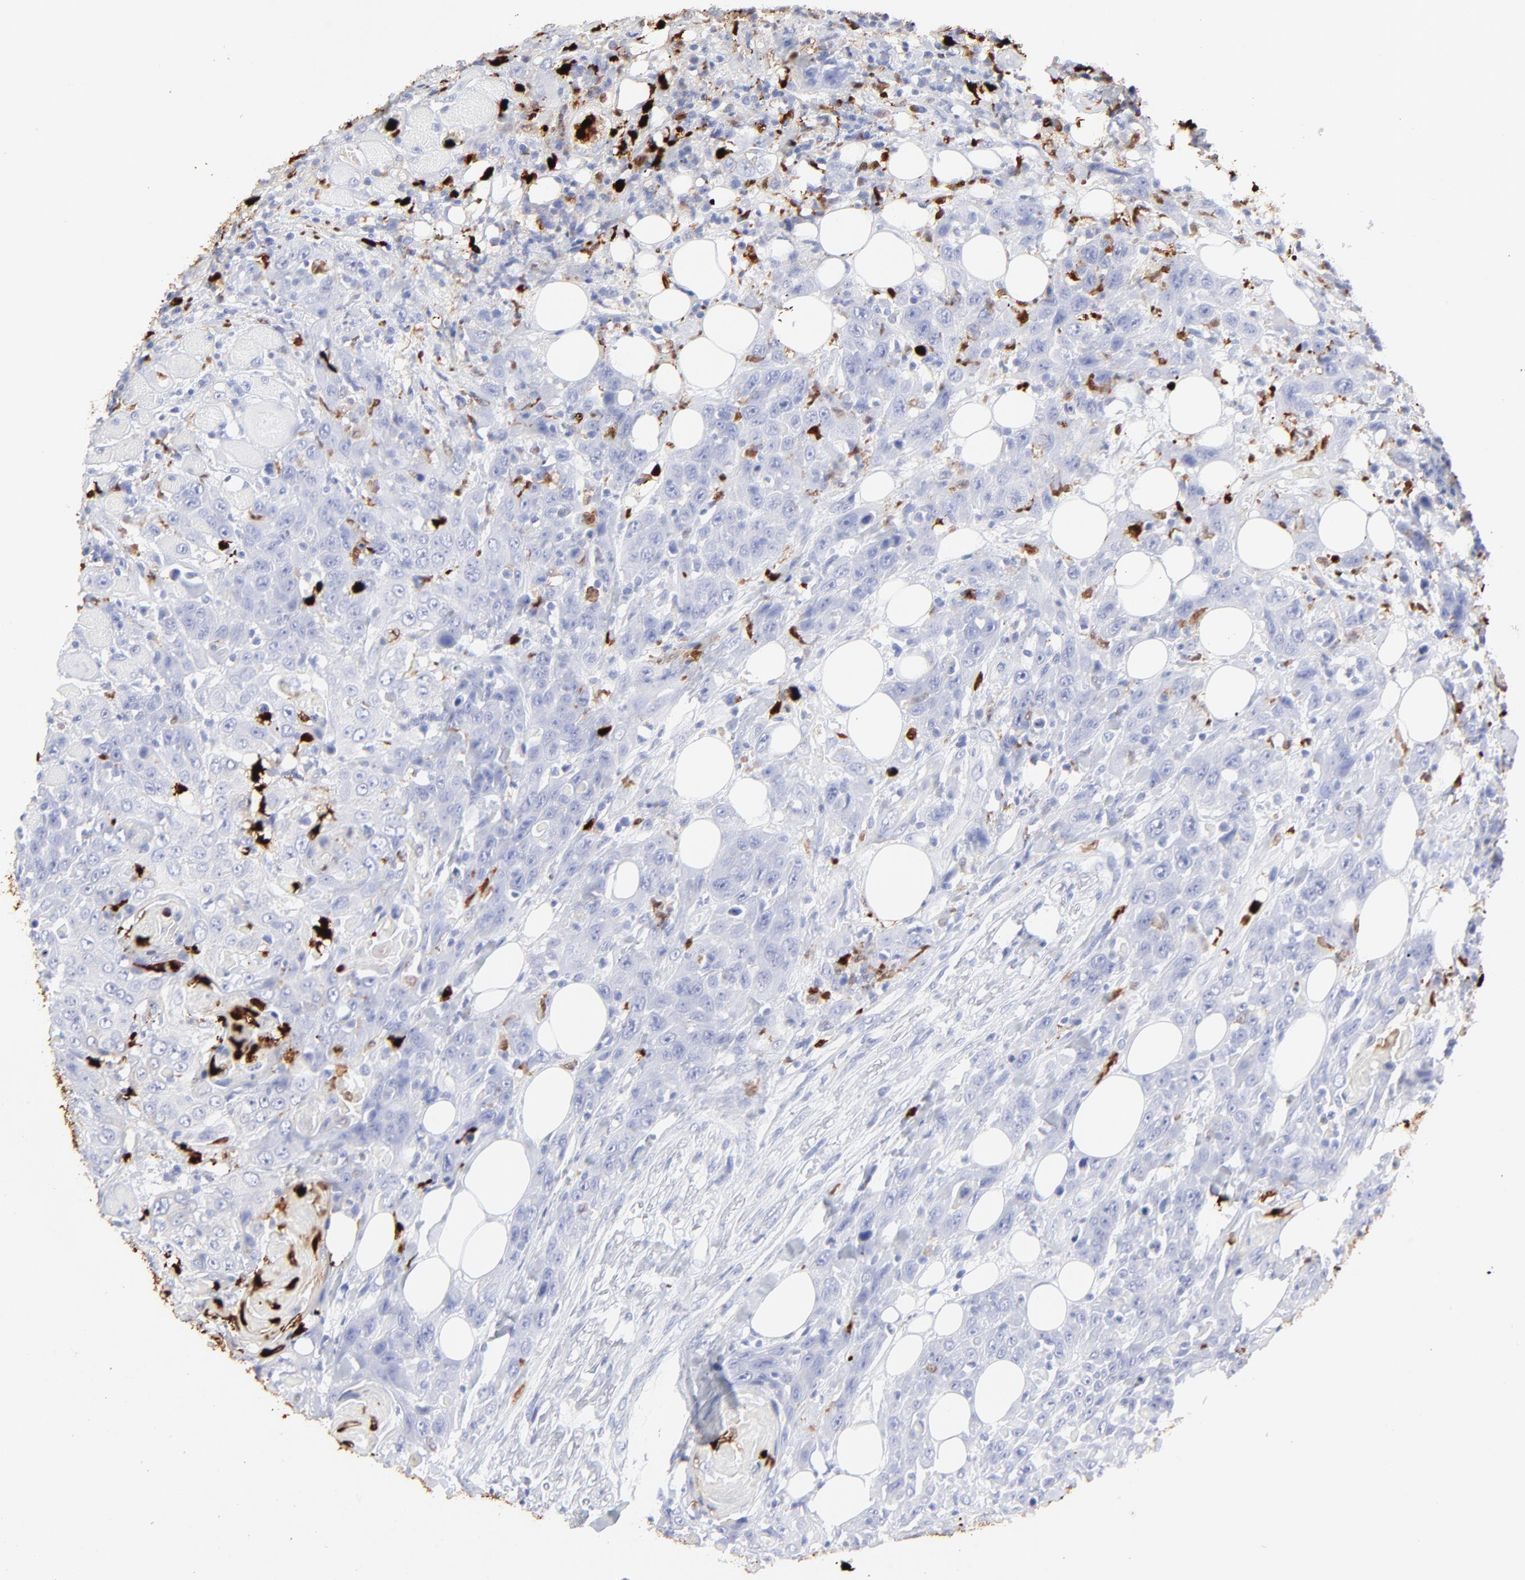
{"staining": {"intensity": "negative", "quantity": "none", "location": "none"}, "tissue": "head and neck cancer", "cell_type": "Tumor cells", "image_type": "cancer", "snomed": [{"axis": "morphology", "description": "Squamous cell carcinoma, NOS"}, {"axis": "topography", "description": "Head-Neck"}], "caption": "Photomicrograph shows no significant protein expression in tumor cells of head and neck squamous cell carcinoma.", "gene": "S100A12", "patient": {"sex": "female", "age": 84}}